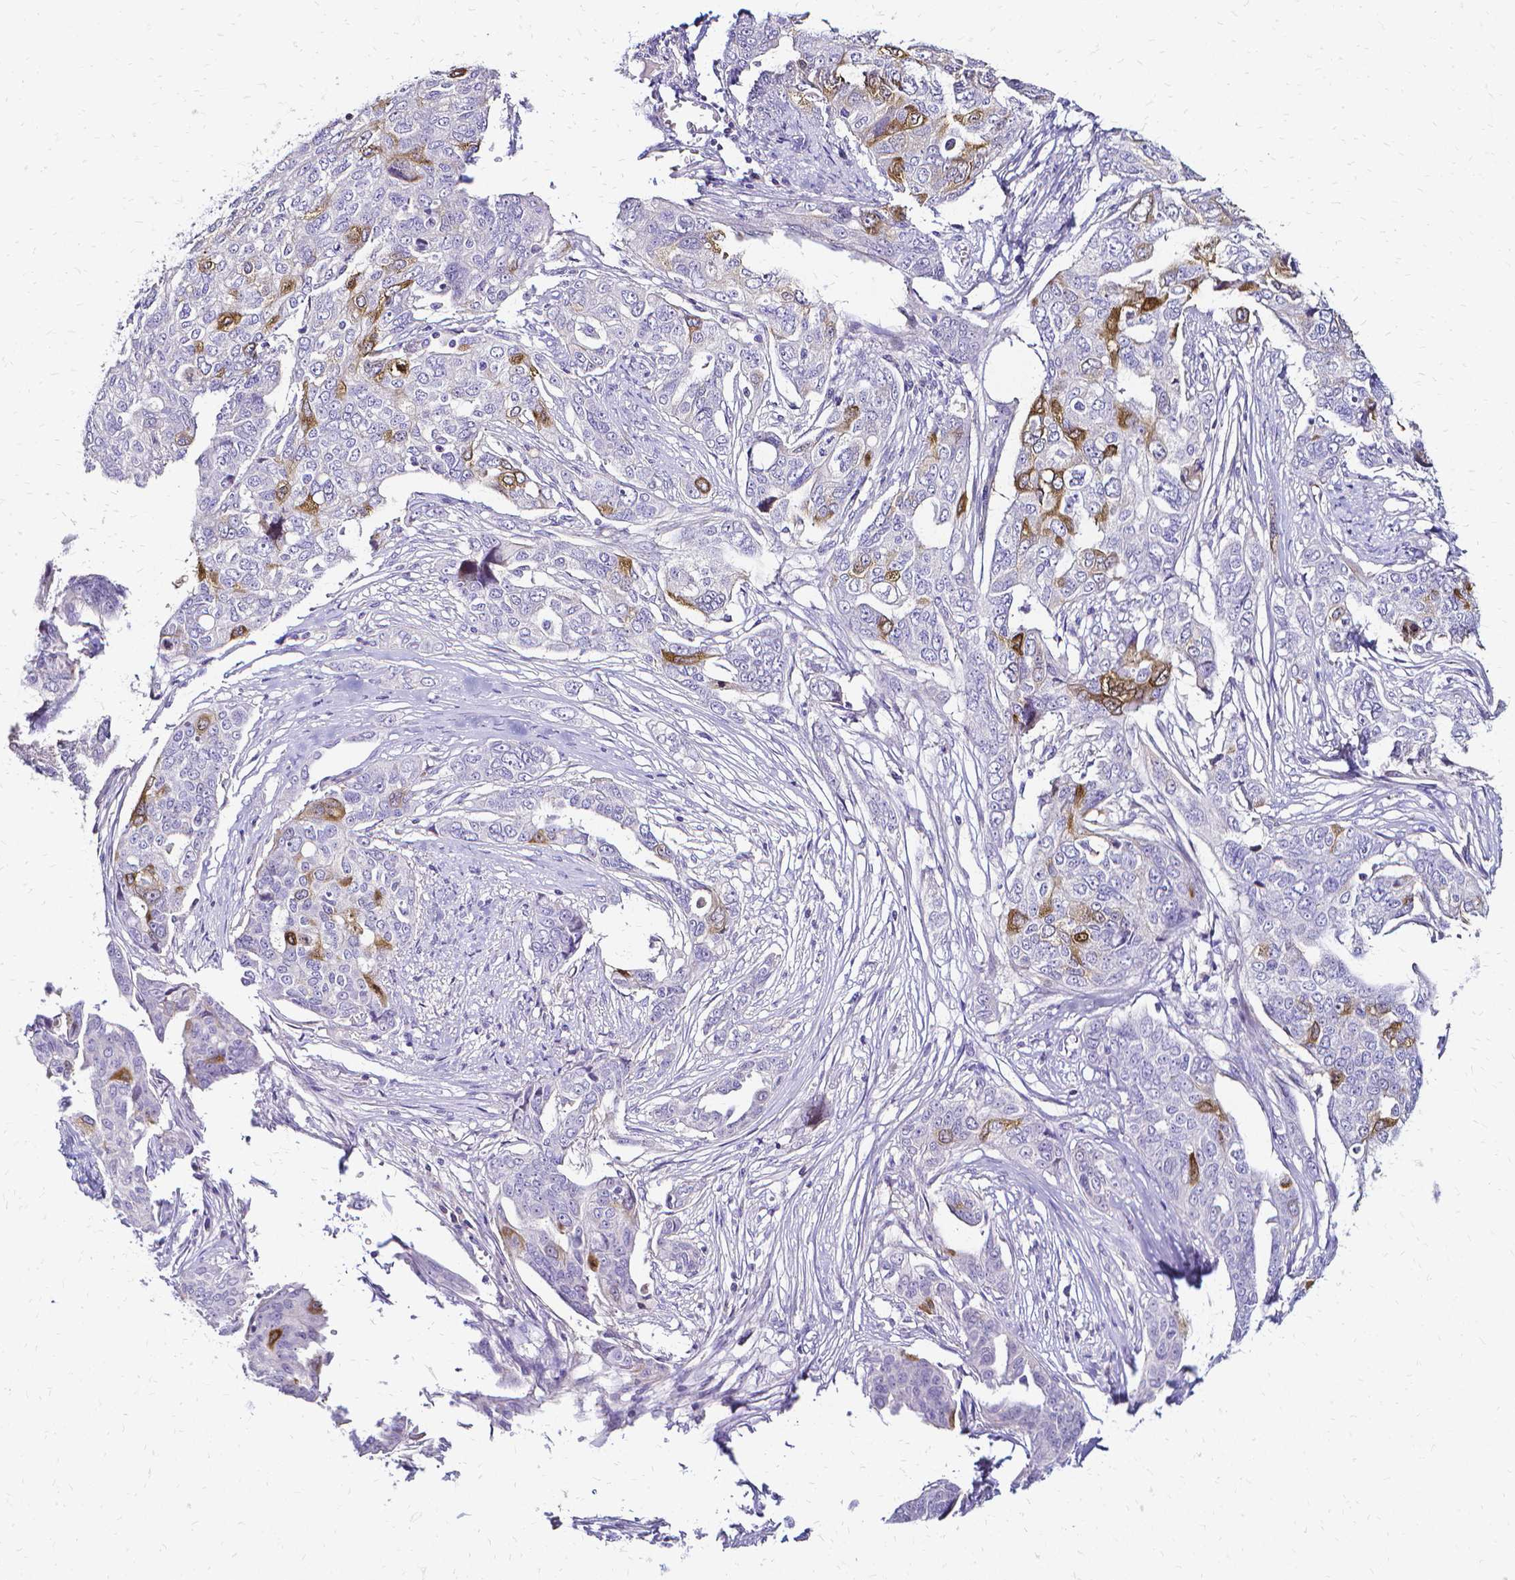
{"staining": {"intensity": "moderate", "quantity": "<25%", "location": "cytoplasmic/membranous"}, "tissue": "ovarian cancer", "cell_type": "Tumor cells", "image_type": "cancer", "snomed": [{"axis": "morphology", "description": "Carcinoma, endometroid"}, {"axis": "topography", "description": "Ovary"}], "caption": "IHC of human ovarian cancer demonstrates low levels of moderate cytoplasmic/membranous positivity in about <25% of tumor cells.", "gene": "CCNB1", "patient": {"sex": "female", "age": 70}}